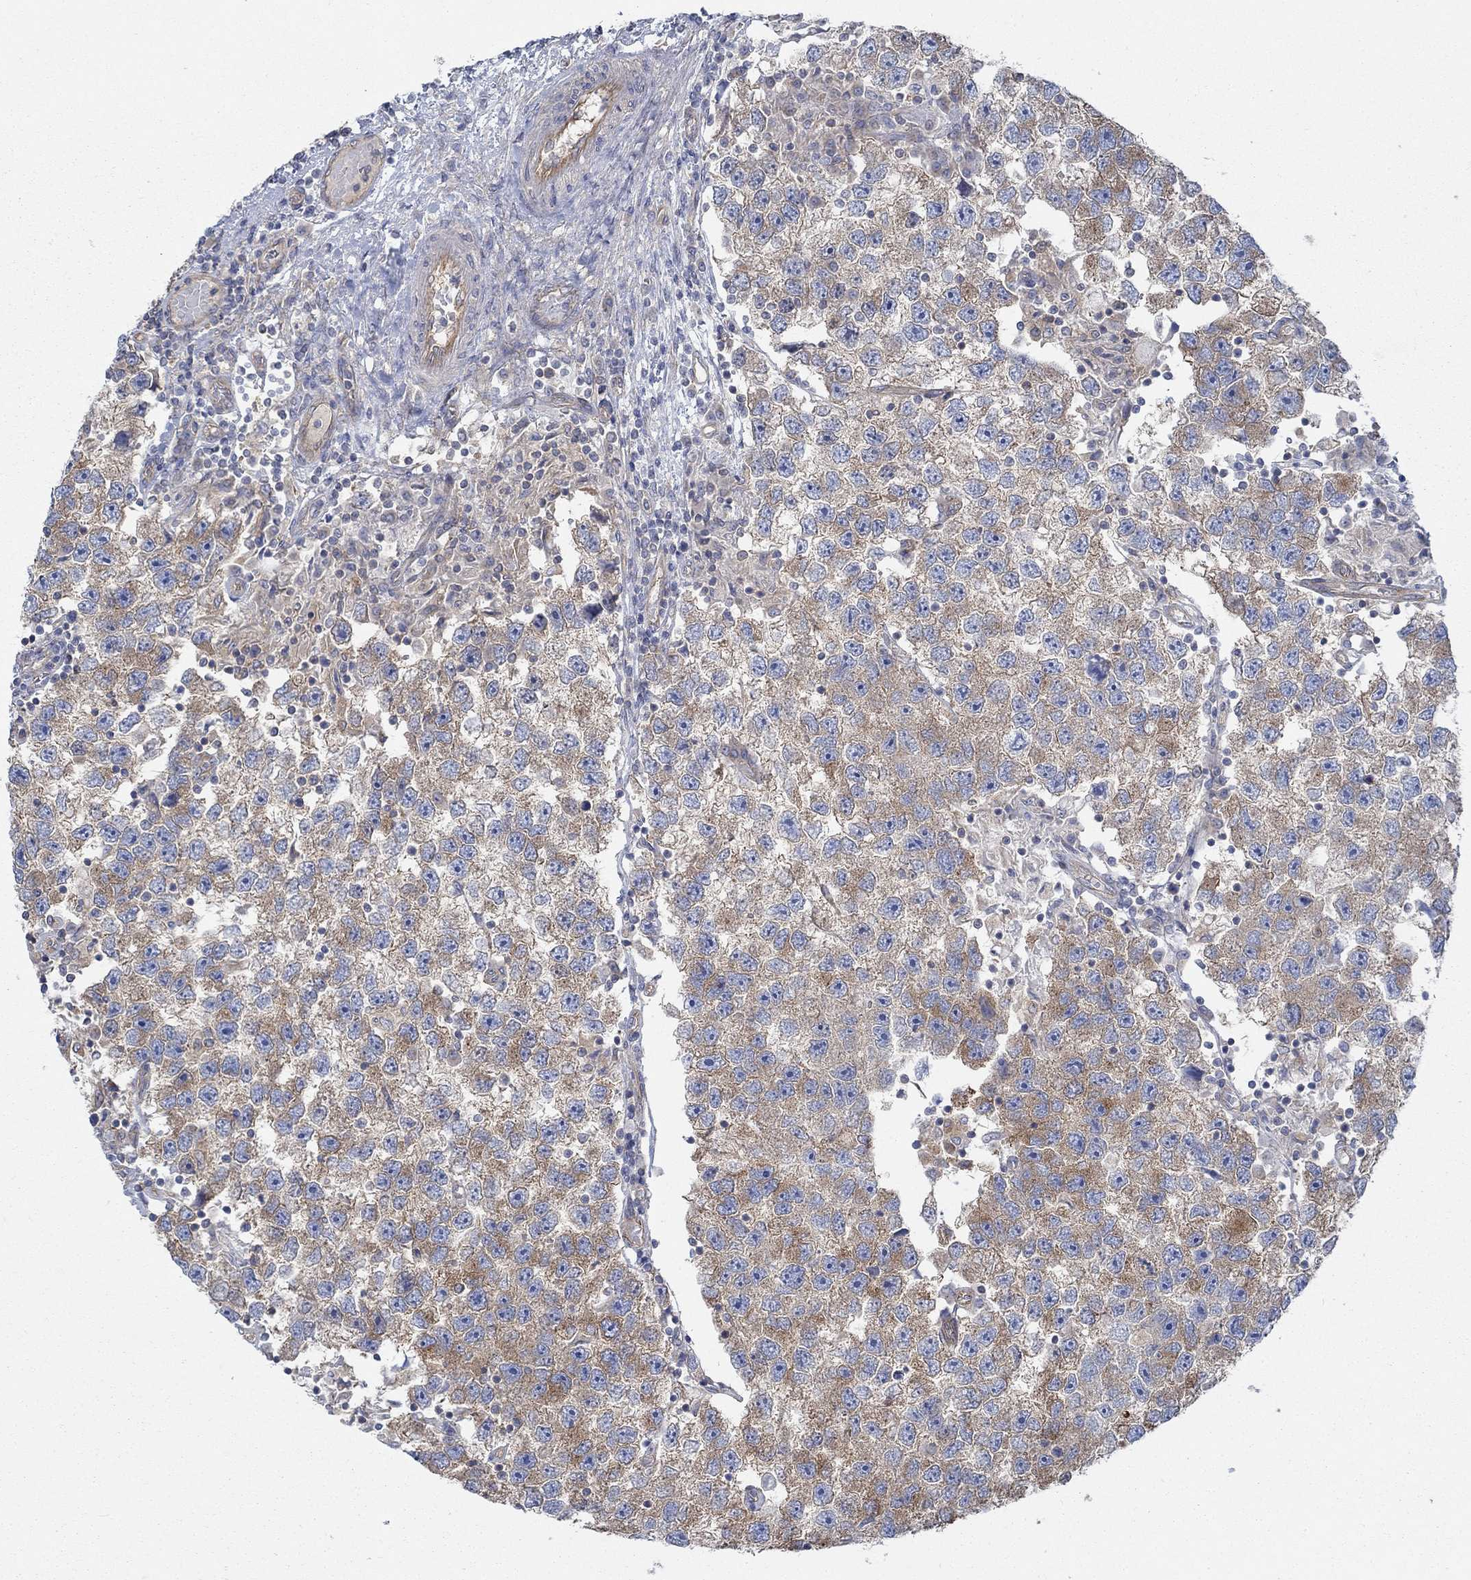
{"staining": {"intensity": "moderate", "quantity": ">75%", "location": "cytoplasmic/membranous"}, "tissue": "testis cancer", "cell_type": "Tumor cells", "image_type": "cancer", "snomed": [{"axis": "morphology", "description": "Seminoma, NOS"}, {"axis": "topography", "description": "Testis"}], "caption": "IHC image of neoplastic tissue: human seminoma (testis) stained using IHC exhibits medium levels of moderate protein expression localized specifically in the cytoplasmic/membranous of tumor cells, appearing as a cytoplasmic/membranous brown color.", "gene": "SPAG9", "patient": {"sex": "male", "age": 26}}